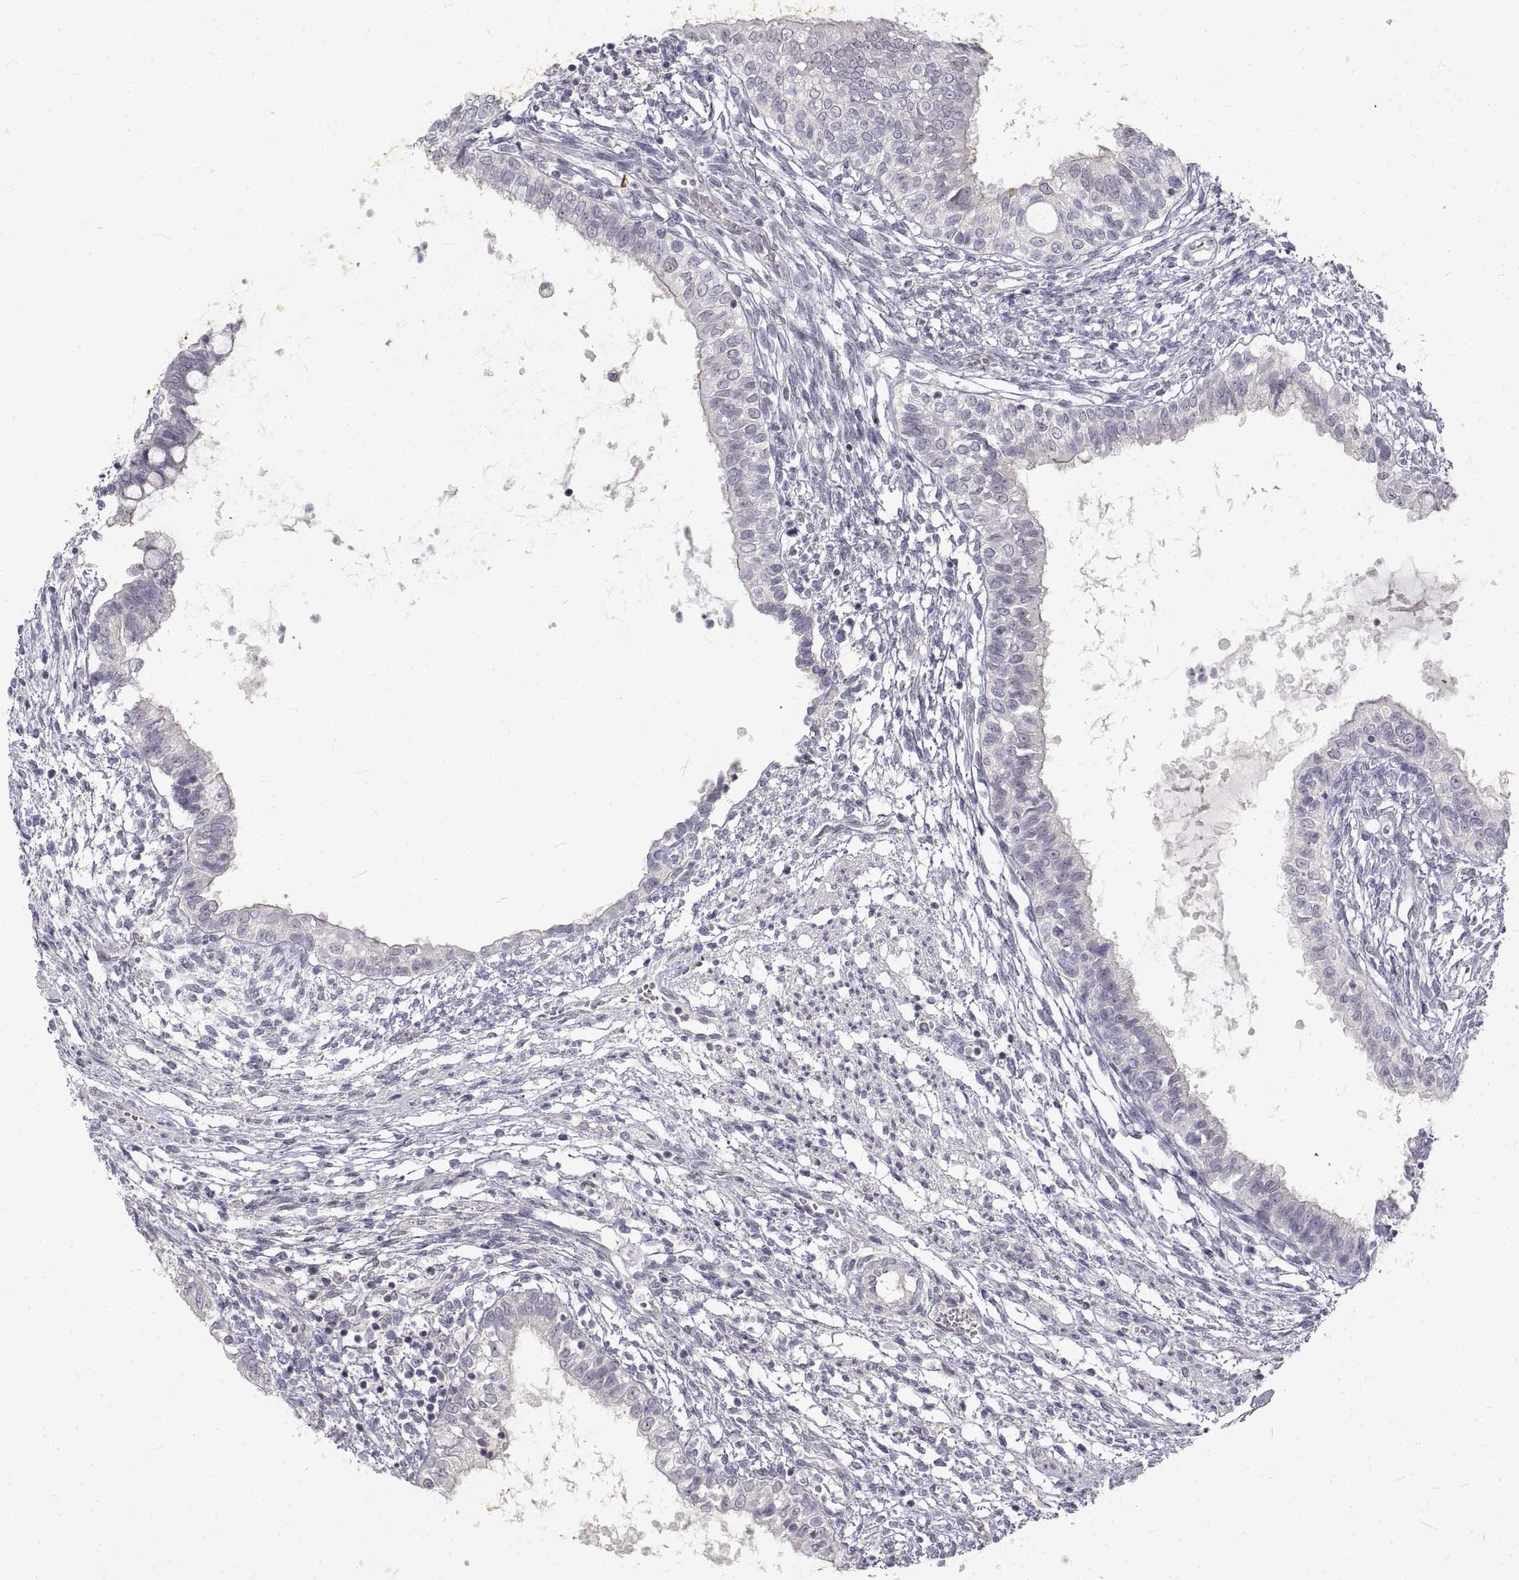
{"staining": {"intensity": "negative", "quantity": "none", "location": "none"}, "tissue": "testis cancer", "cell_type": "Tumor cells", "image_type": "cancer", "snomed": [{"axis": "morphology", "description": "Carcinoma, Embryonal, NOS"}, {"axis": "topography", "description": "Testis"}], "caption": "Human testis cancer (embryonal carcinoma) stained for a protein using immunohistochemistry (IHC) shows no staining in tumor cells.", "gene": "ANO2", "patient": {"sex": "male", "age": 37}}